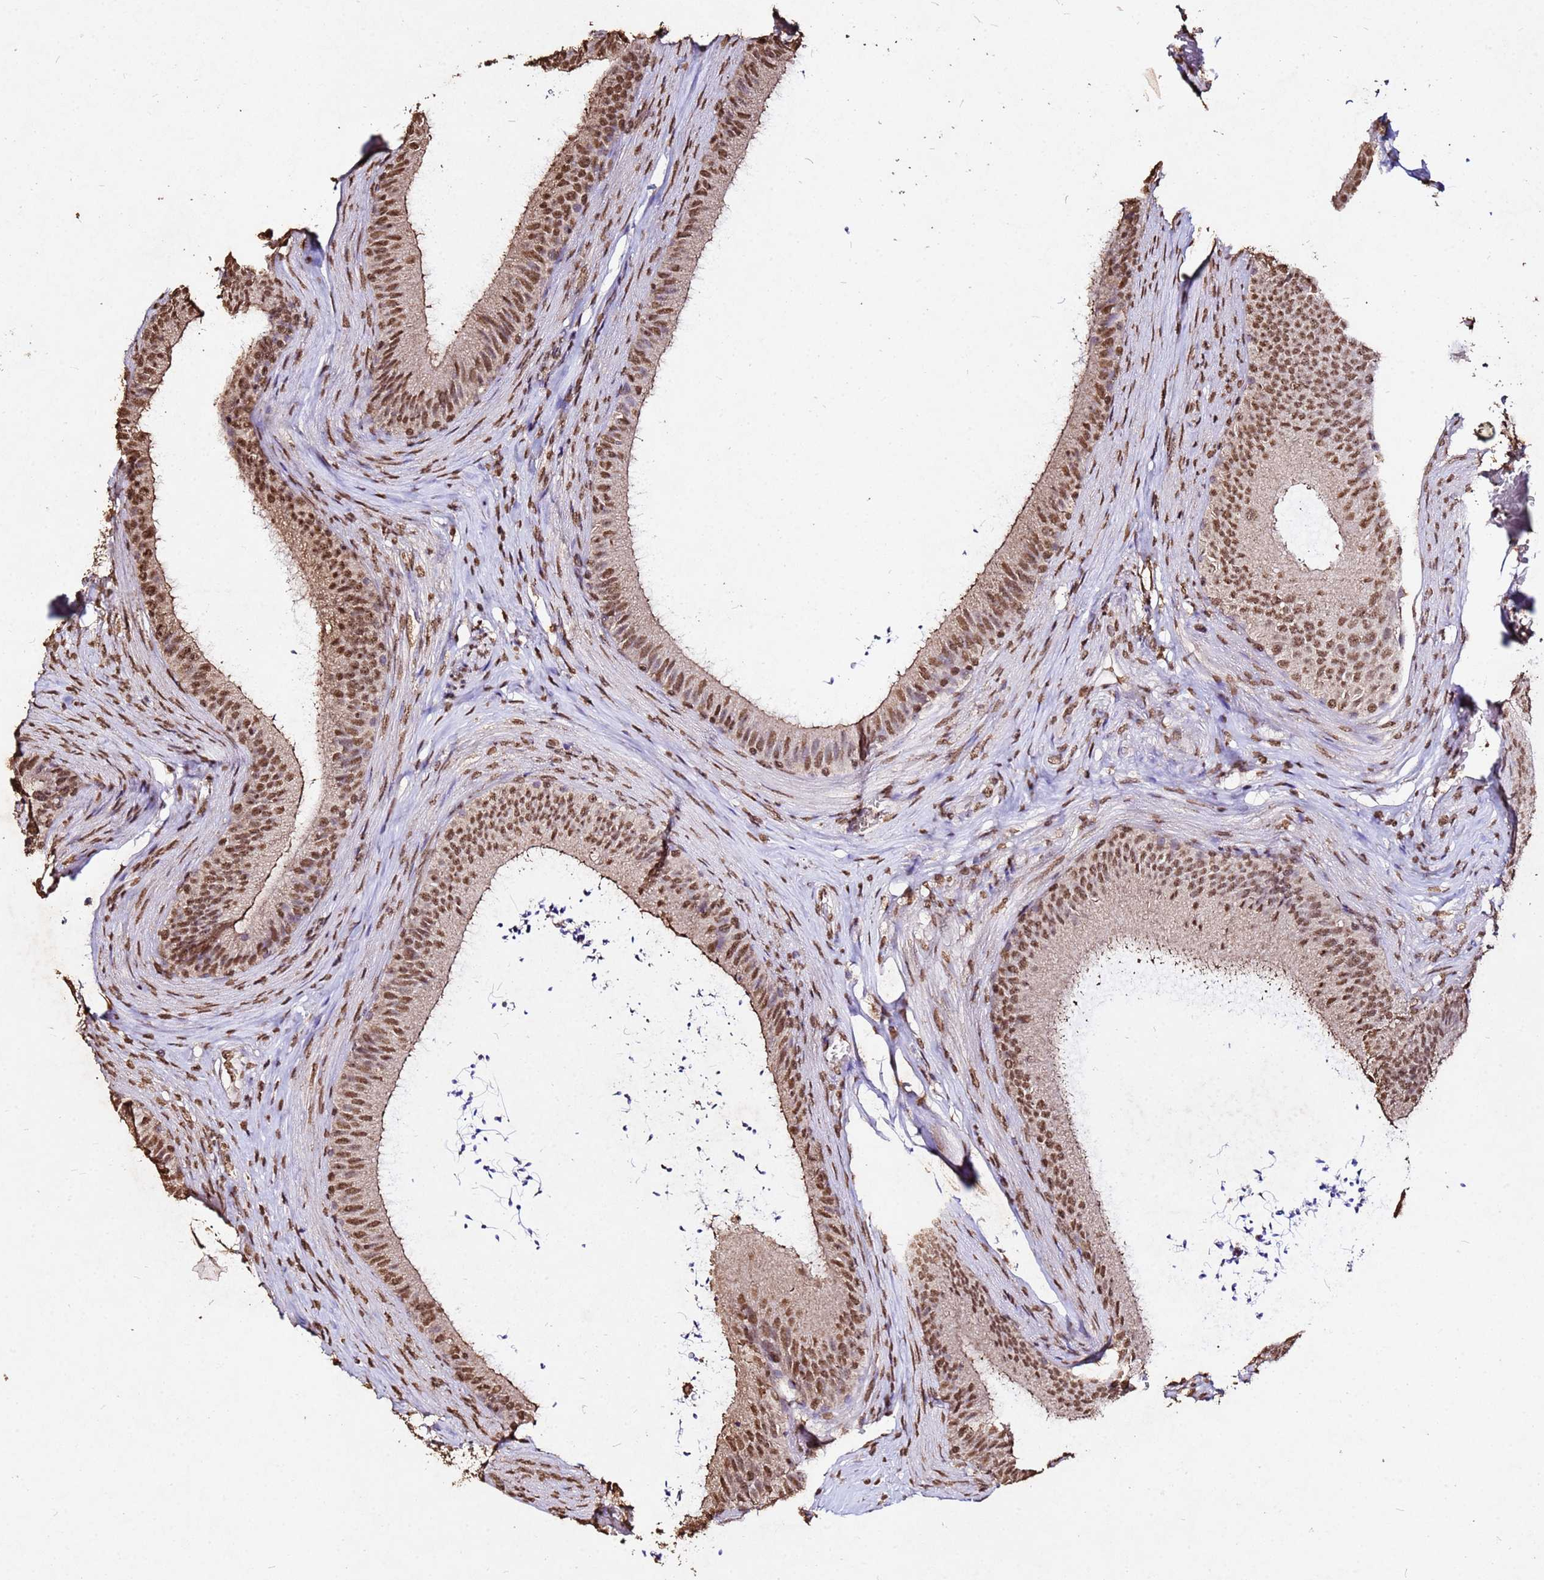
{"staining": {"intensity": "moderate", "quantity": ">75%", "location": "cytoplasmic/membranous"}, "tissue": "epididymis", "cell_type": "Glandular cells", "image_type": "normal", "snomed": [{"axis": "morphology", "description": "Normal tissue, NOS"}, {"axis": "topography", "description": "Testis"}, {"axis": "topography", "description": "Epididymis"}], "caption": "A brown stain highlights moderate cytoplasmic/membranous positivity of a protein in glandular cells of unremarkable human epididymis.", "gene": "MYOCD", "patient": {"sex": "male", "age": 41}}